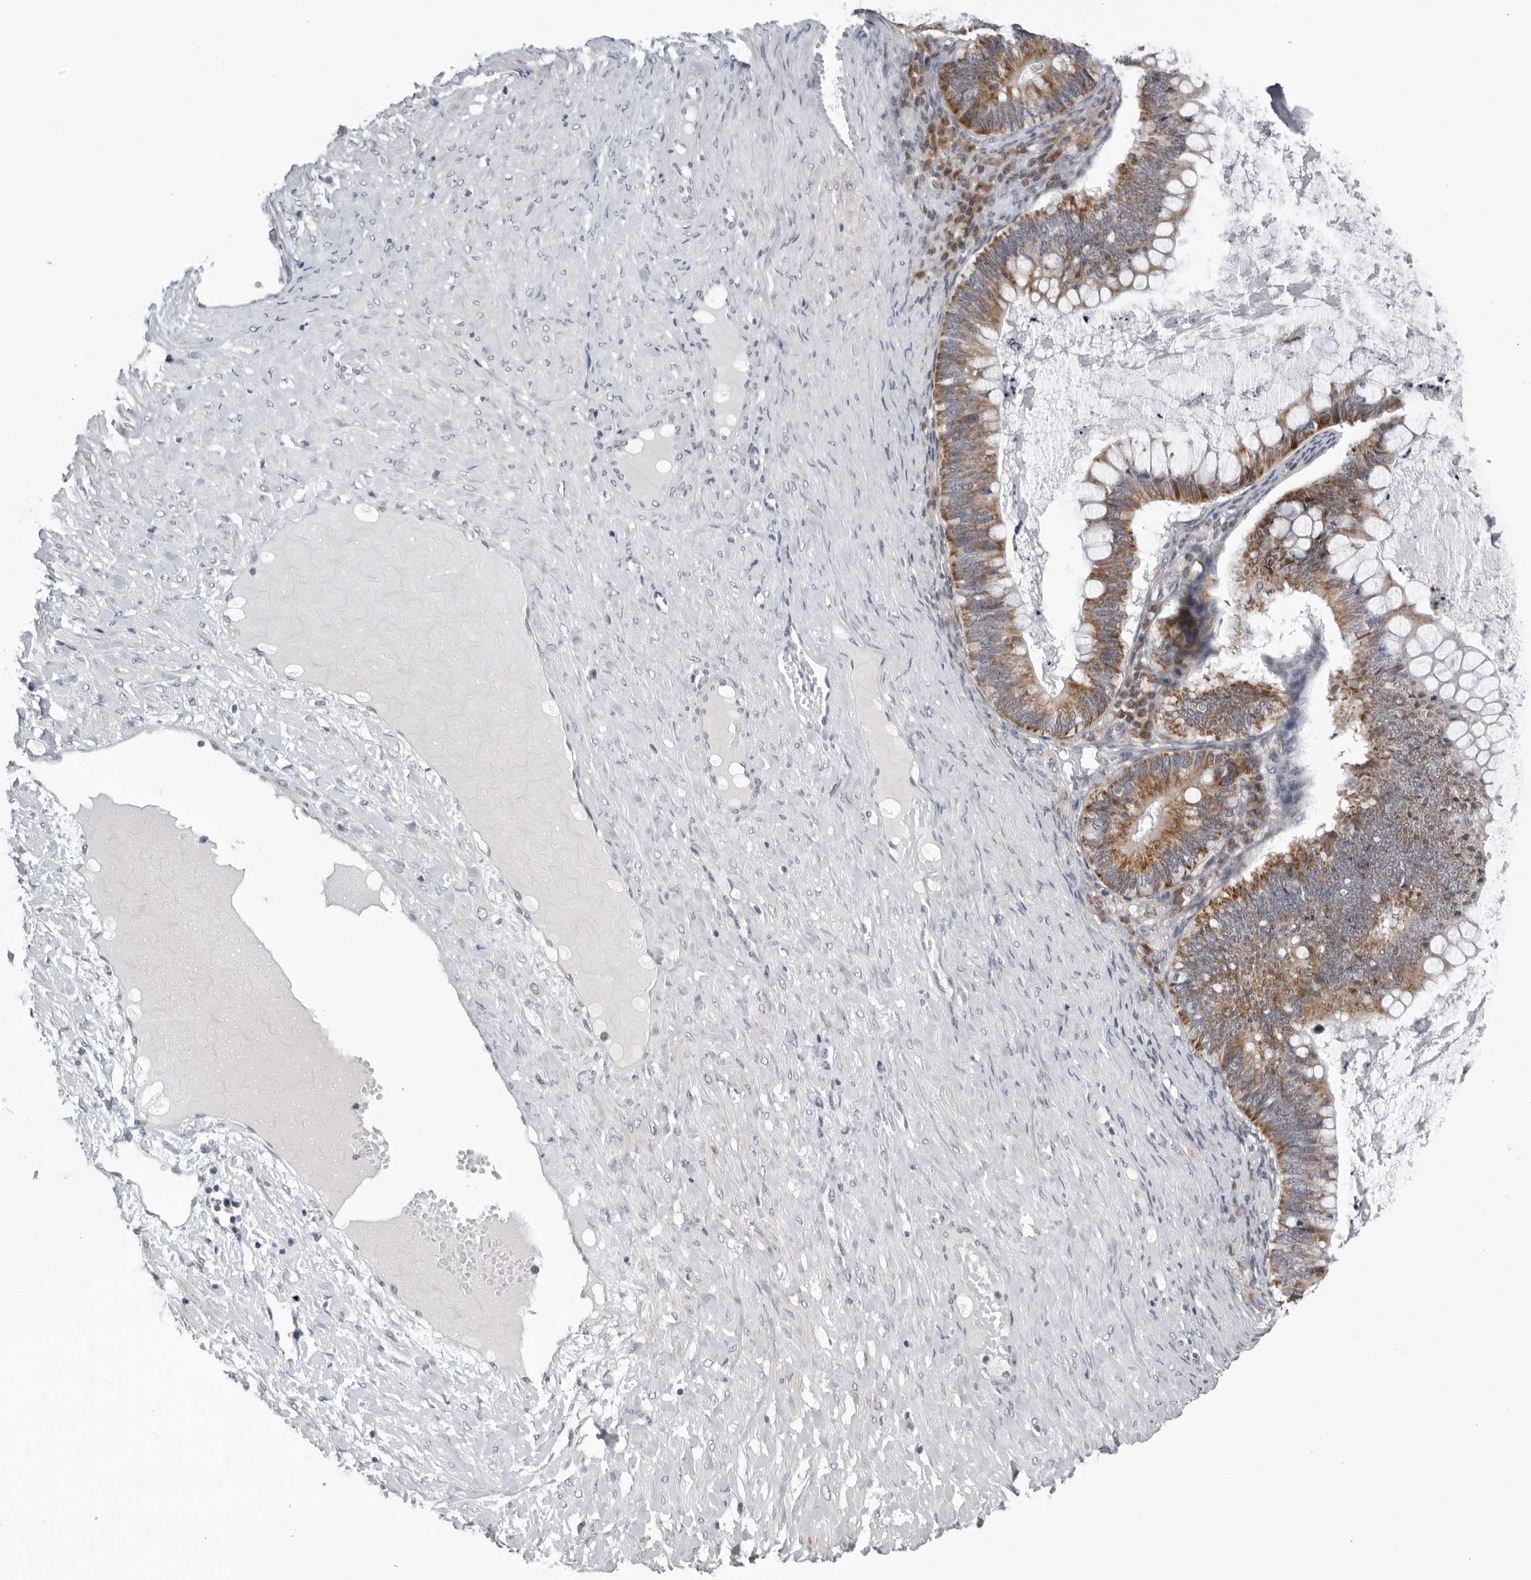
{"staining": {"intensity": "moderate", "quantity": ">75%", "location": "cytoplasmic/membranous"}, "tissue": "ovarian cancer", "cell_type": "Tumor cells", "image_type": "cancer", "snomed": [{"axis": "morphology", "description": "Cystadenocarcinoma, mucinous, NOS"}, {"axis": "topography", "description": "Ovary"}], "caption": "Human ovarian mucinous cystadenocarcinoma stained with a brown dye shows moderate cytoplasmic/membranous positive staining in approximately >75% of tumor cells.", "gene": "CPT2", "patient": {"sex": "female", "age": 61}}